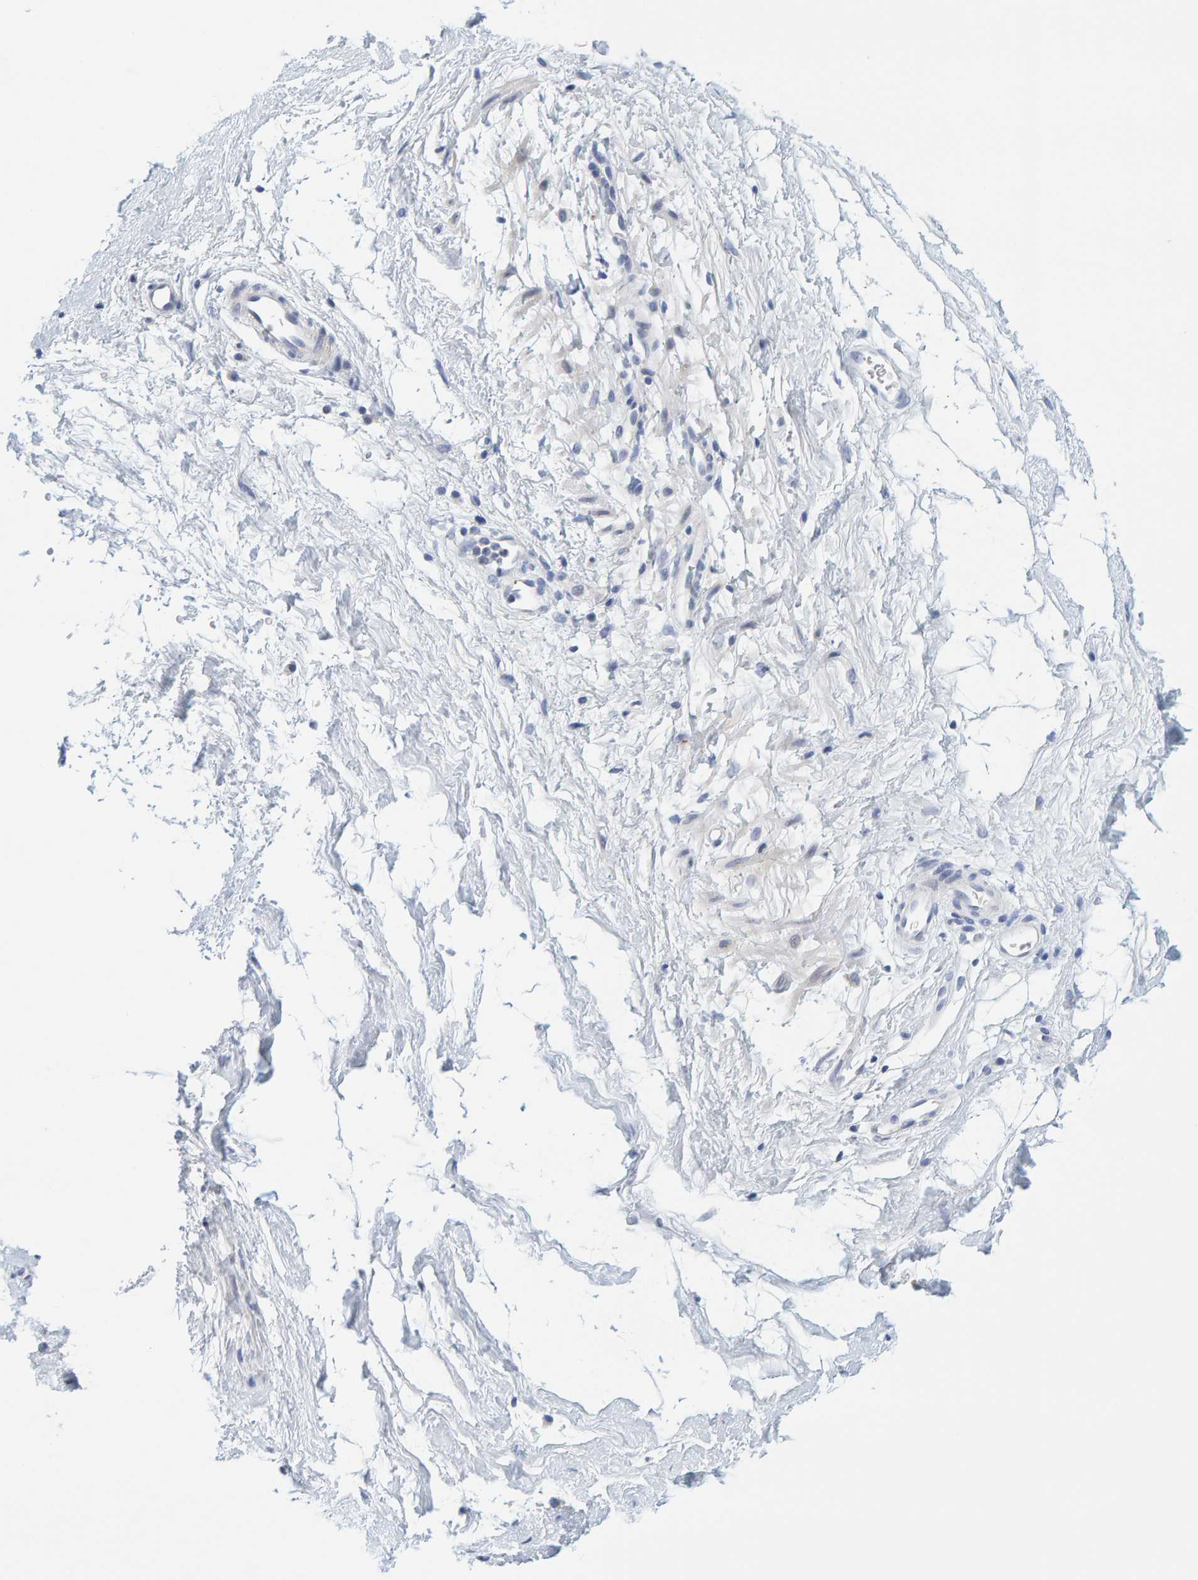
{"staining": {"intensity": "negative", "quantity": "none", "location": "none"}, "tissue": "nasopharynx", "cell_type": "Respiratory epithelial cells", "image_type": "normal", "snomed": [{"axis": "morphology", "description": "Normal tissue, NOS"}, {"axis": "morphology", "description": "Inflammation, NOS"}, {"axis": "topography", "description": "Nasopharynx"}], "caption": "This is a histopathology image of immunohistochemistry staining of normal nasopharynx, which shows no positivity in respiratory epithelial cells. (DAB immunohistochemistry (IHC) visualized using brightfield microscopy, high magnification).", "gene": "MOG", "patient": {"sex": "male", "age": 48}}